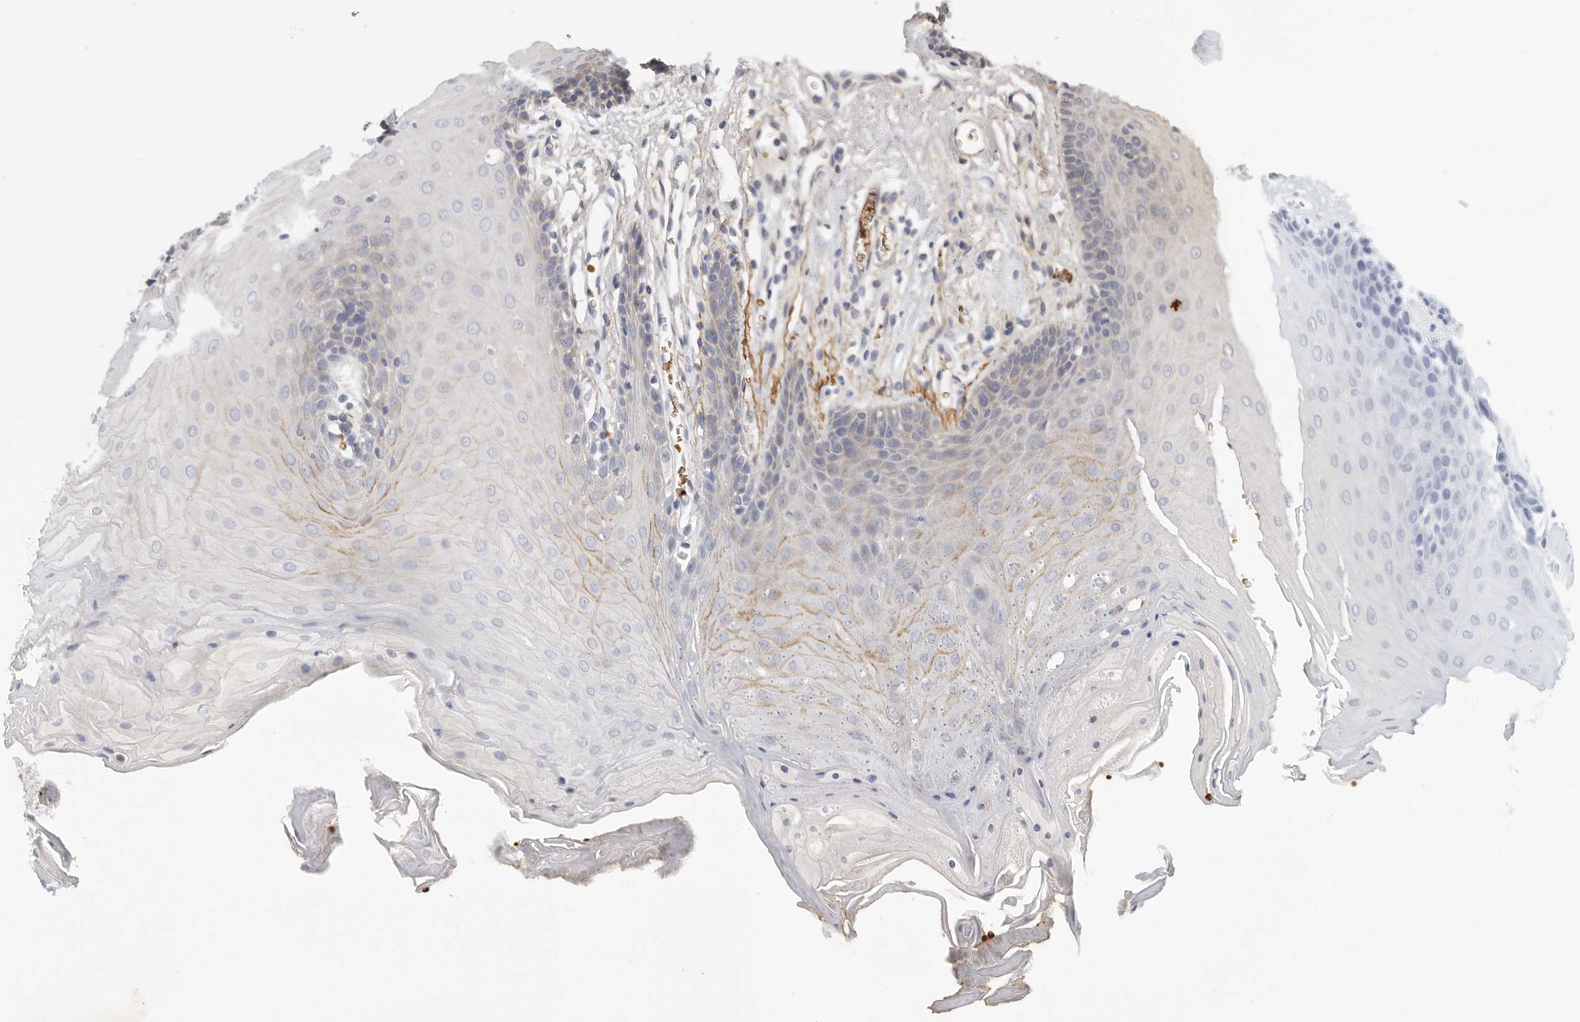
{"staining": {"intensity": "moderate", "quantity": "<25%", "location": "cytoplasmic/membranous"}, "tissue": "oral mucosa", "cell_type": "Squamous epithelial cells", "image_type": "normal", "snomed": [{"axis": "morphology", "description": "Normal tissue, NOS"}, {"axis": "morphology", "description": "Squamous cell carcinoma, NOS"}, {"axis": "topography", "description": "Skeletal muscle"}, {"axis": "topography", "description": "Oral tissue"}, {"axis": "topography", "description": "Salivary gland"}, {"axis": "topography", "description": "Head-Neck"}], "caption": "Immunohistochemical staining of normal oral mucosa exhibits moderate cytoplasmic/membranous protein staining in approximately <25% of squamous epithelial cells. (DAB IHC, brown staining for protein, blue staining for nuclei).", "gene": "CFAP298", "patient": {"sex": "male", "age": 54}}